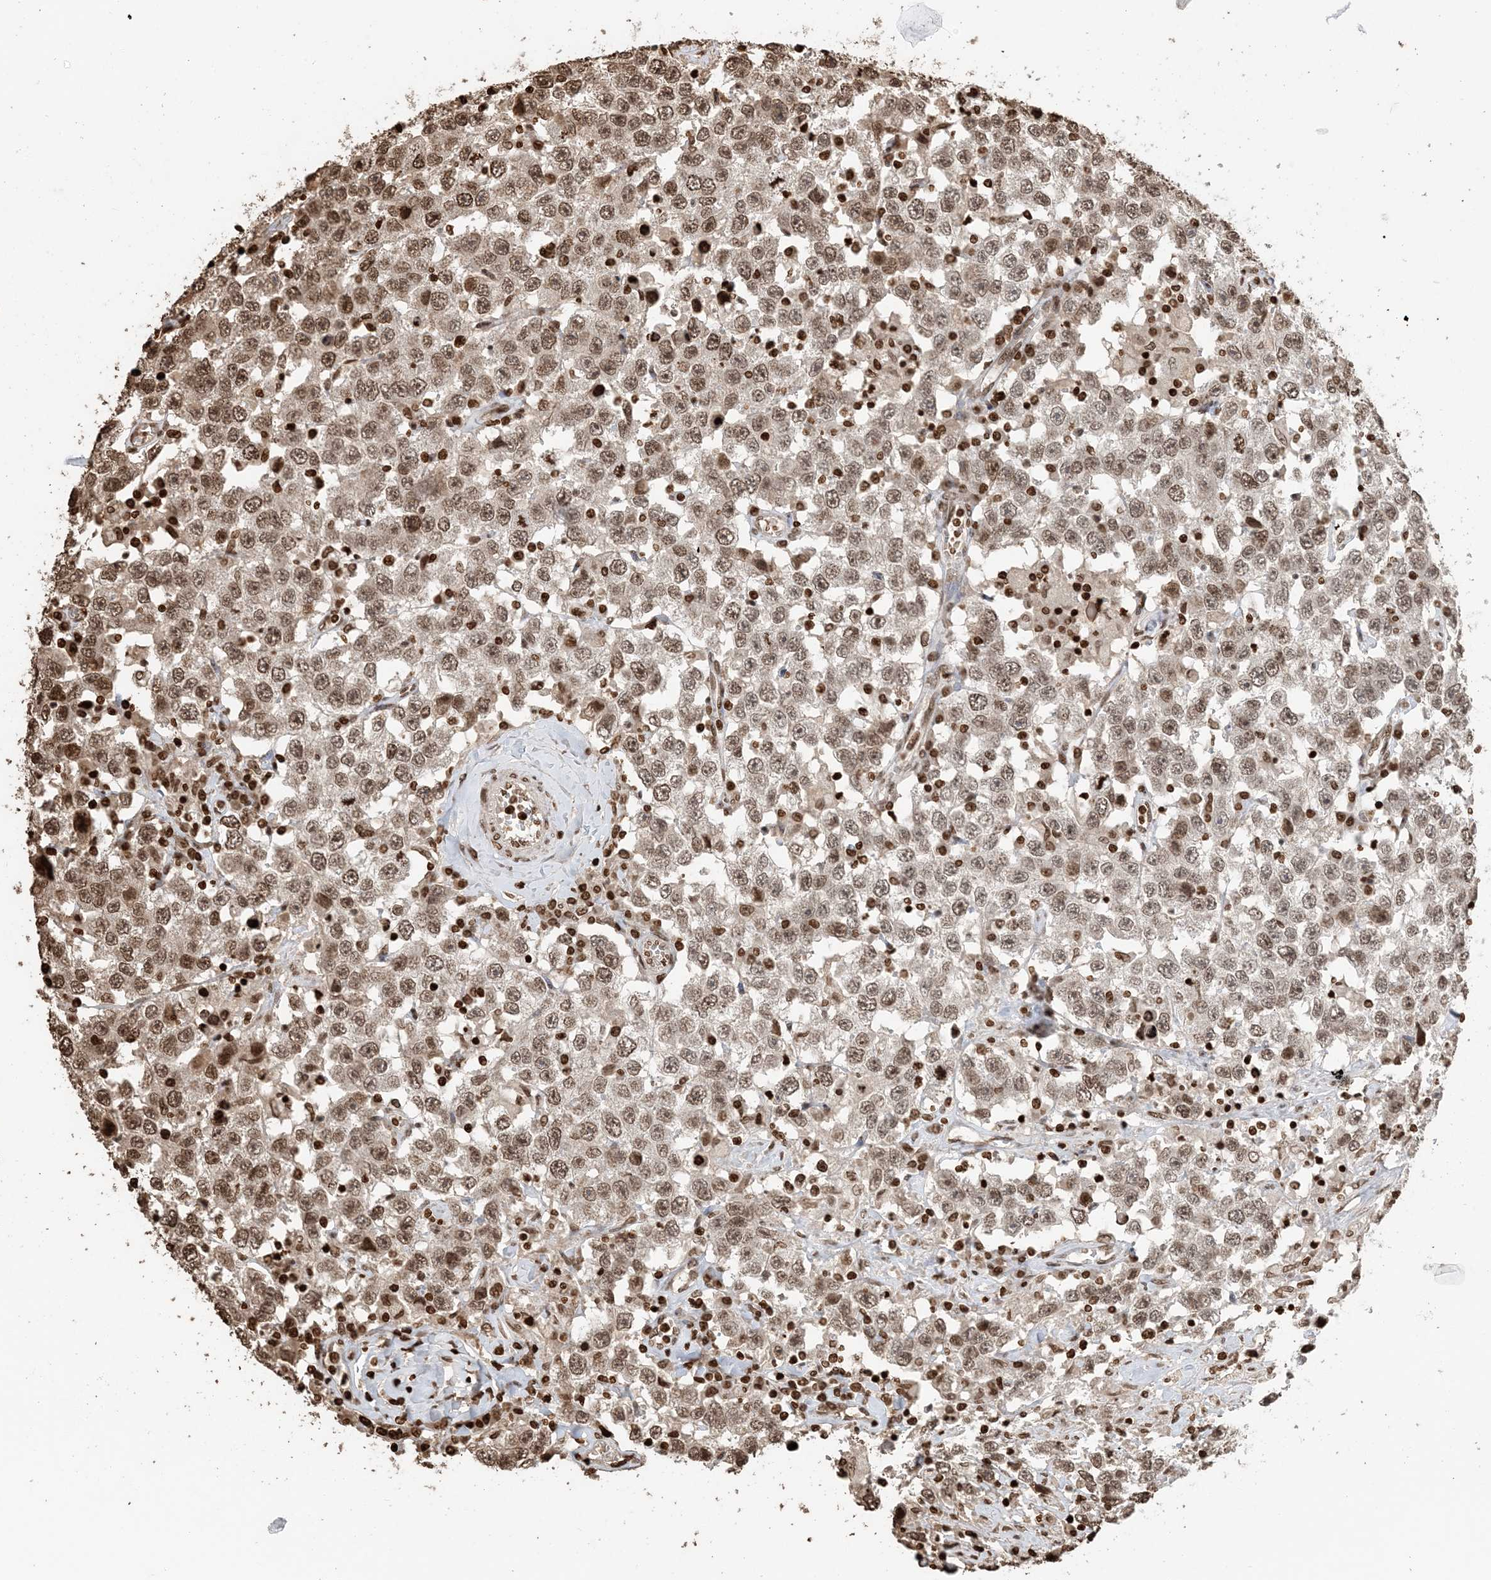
{"staining": {"intensity": "moderate", "quantity": ">75%", "location": "nuclear"}, "tissue": "testis cancer", "cell_type": "Tumor cells", "image_type": "cancer", "snomed": [{"axis": "morphology", "description": "Seminoma, NOS"}, {"axis": "topography", "description": "Testis"}], "caption": "Protein expression by IHC exhibits moderate nuclear expression in approximately >75% of tumor cells in seminoma (testis).", "gene": "H3-3B", "patient": {"sex": "male", "age": 41}}